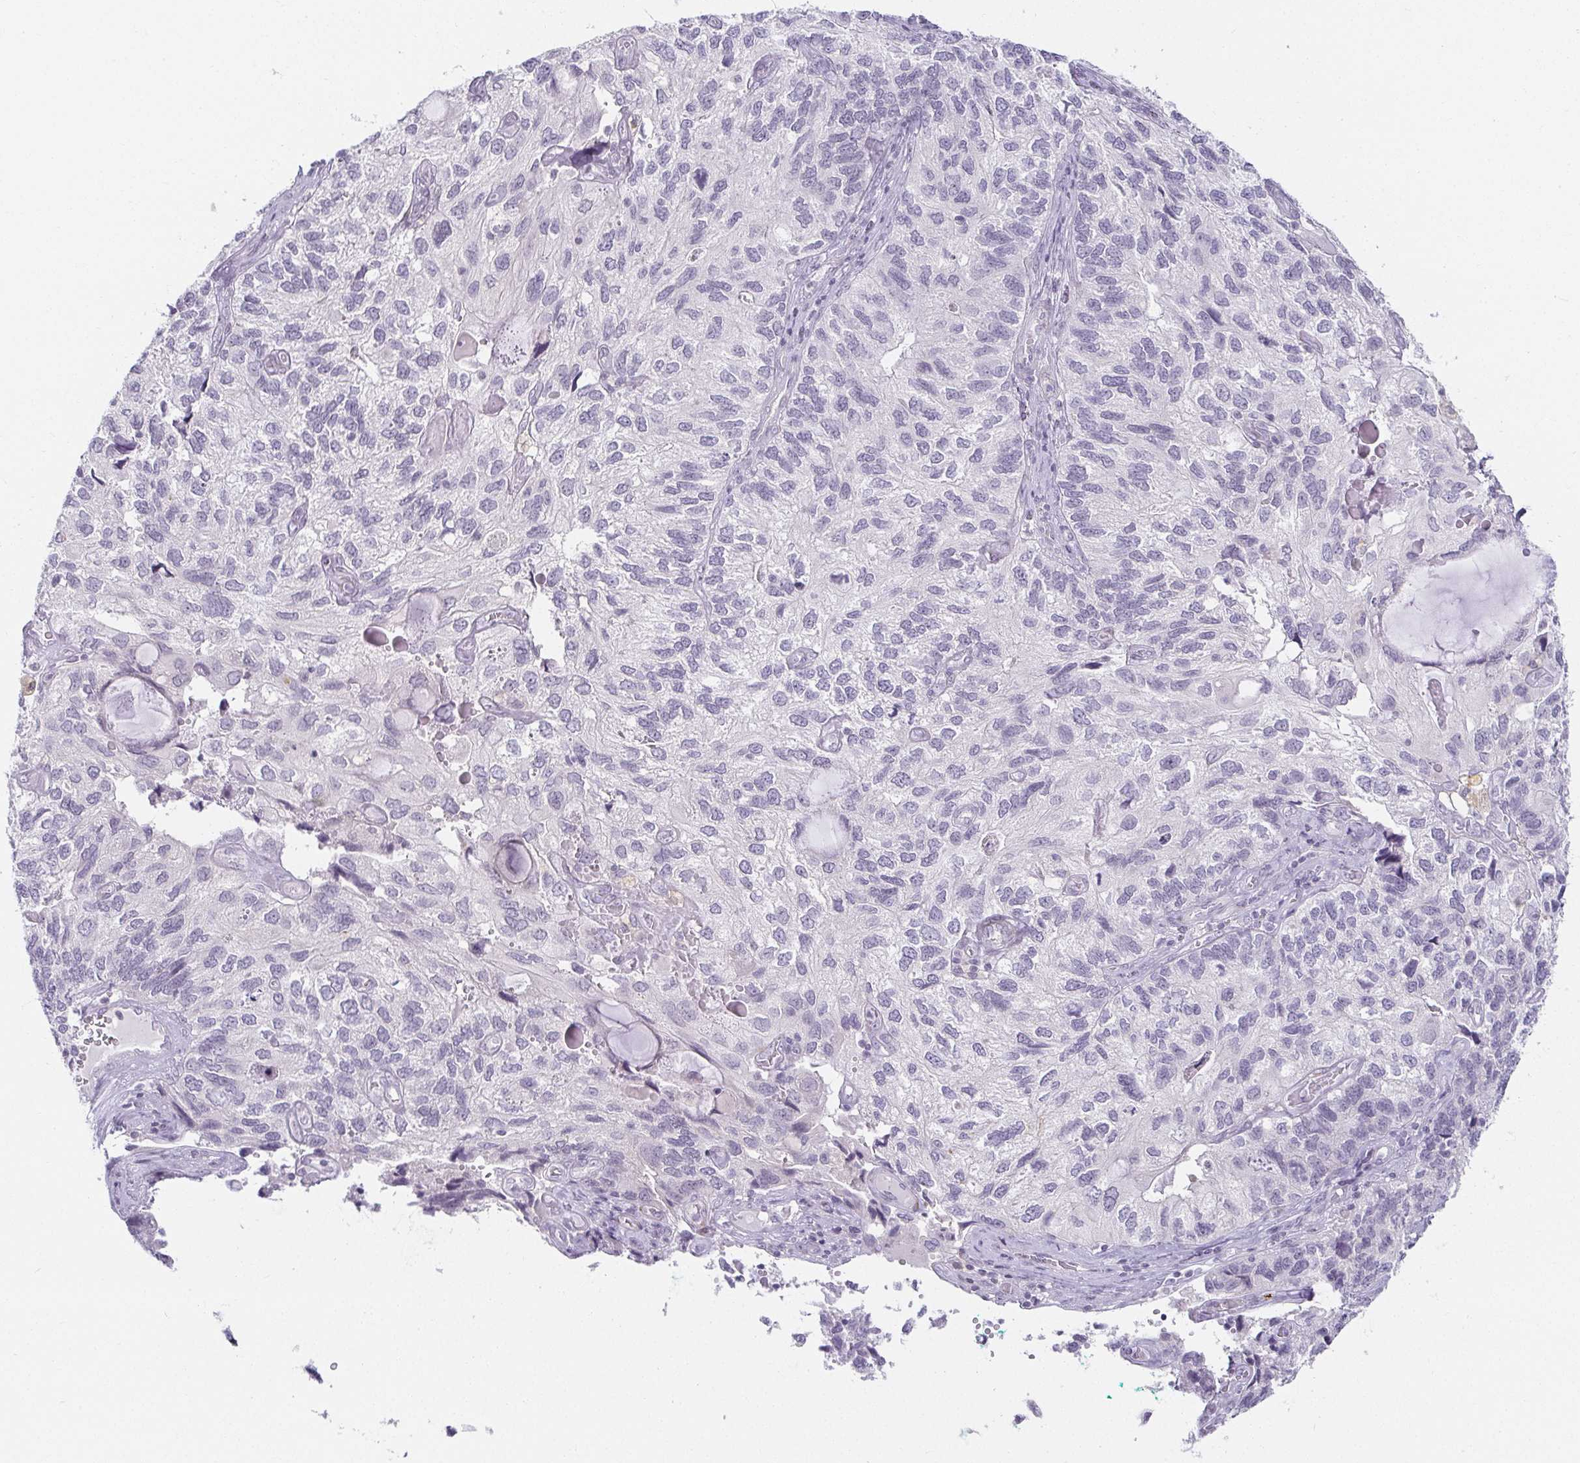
{"staining": {"intensity": "negative", "quantity": "none", "location": "none"}, "tissue": "endometrial cancer", "cell_type": "Tumor cells", "image_type": "cancer", "snomed": [{"axis": "morphology", "description": "Carcinoma, NOS"}, {"axis": "topography", "description": "Uterus"}], "caption": "Human endometrial cancer (carcinoma) stained for a protein using IHC displays no staining in tumor cells.", "gene": "ACAN", "patient": {"sex": "female", "age": 76}}